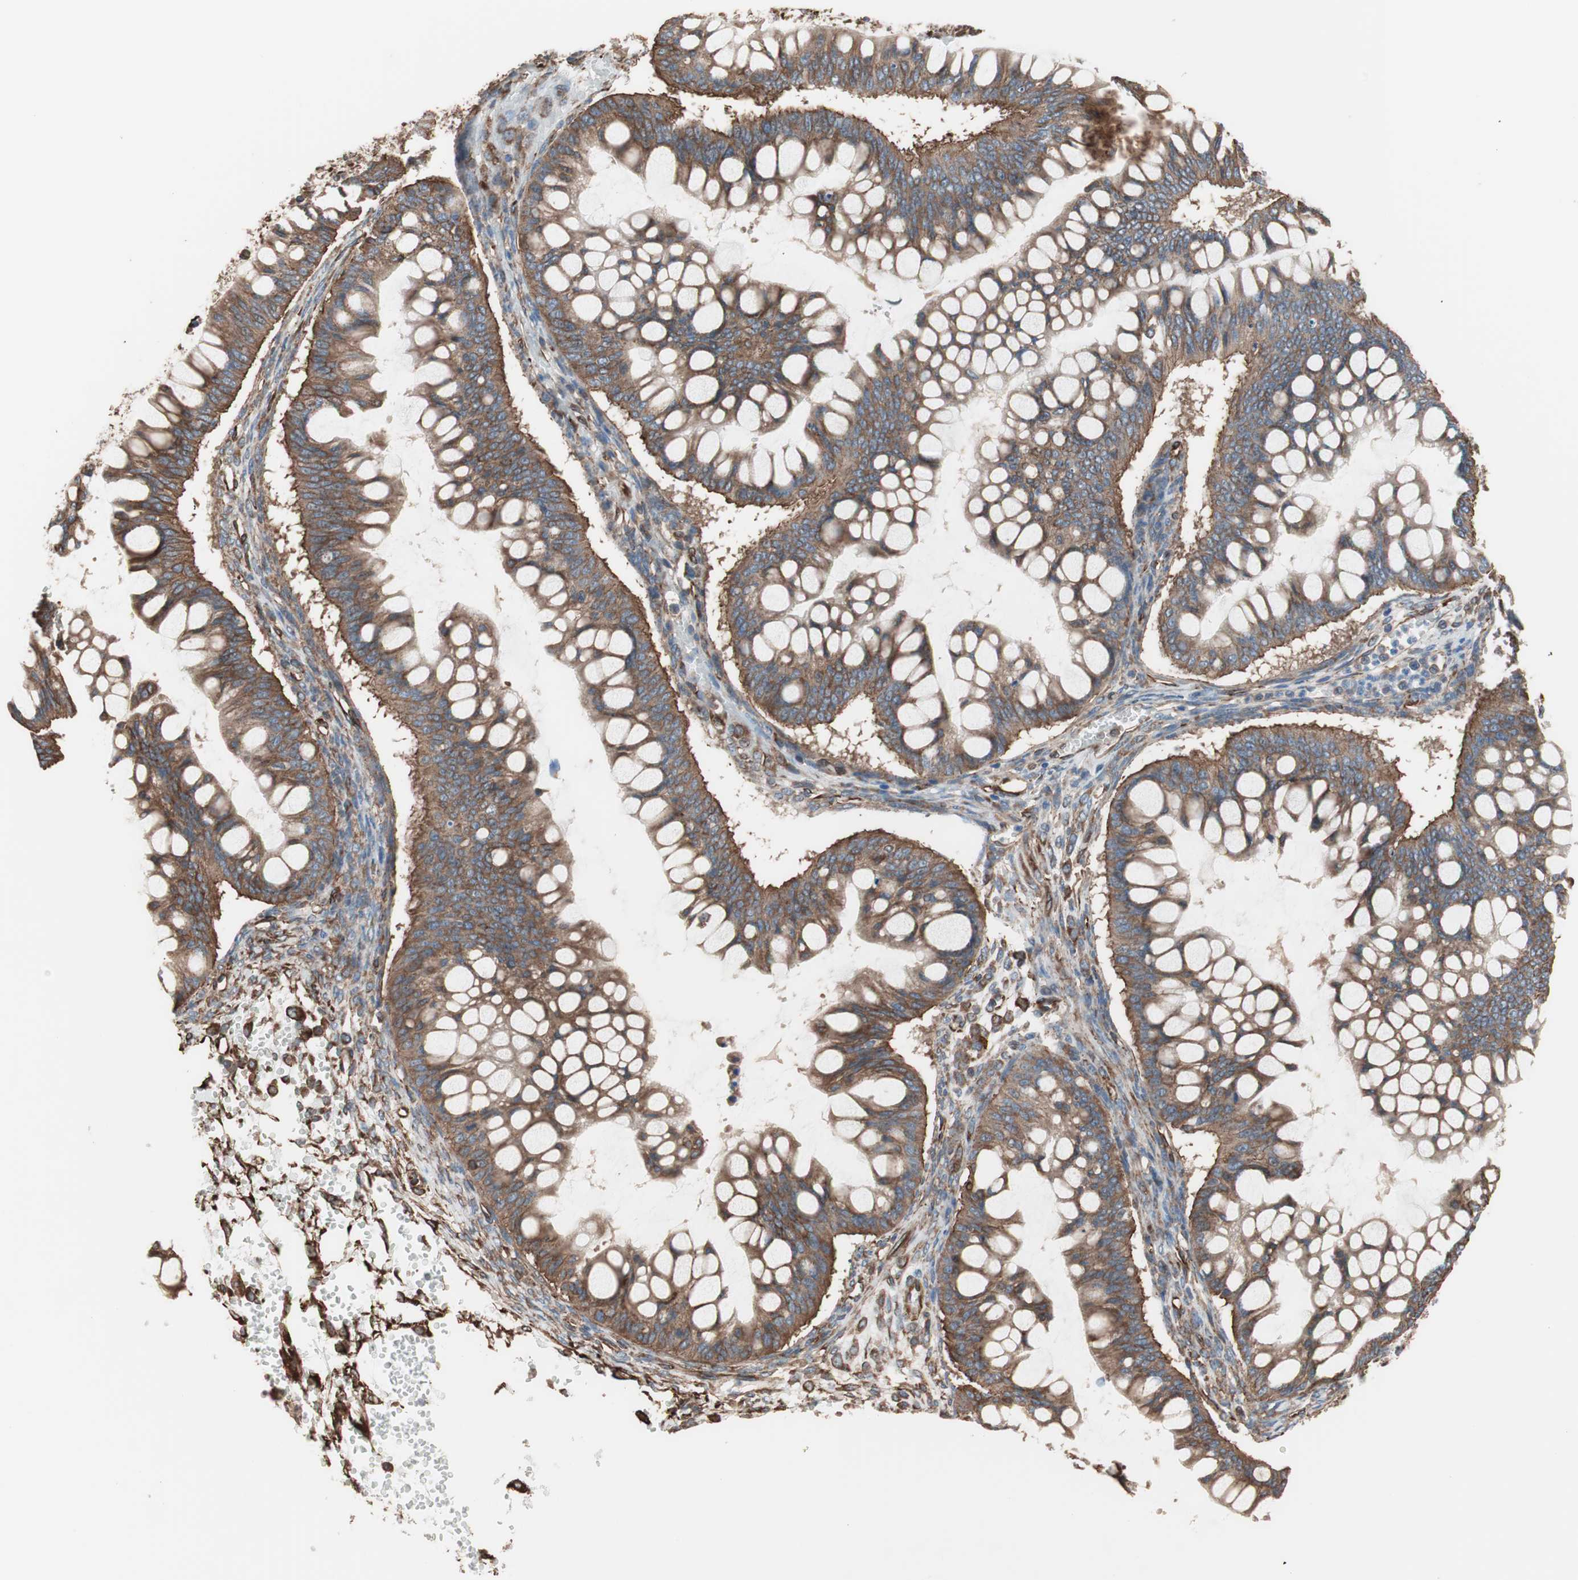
{"staining": {"intensity": "strong", "quantity": ">75%", "location": "cytoplasmic/membranous"}, "tissue": "ovarian cancer", "cell_type": "Tumor cells", "image_type": "cancer", "snomed": [{"axis": "morphology", "description": "Cystadenocarcinoma, mucinous, NOS"}, {"axis": "topography", "description": "Ovary"}], "caption": "Protein staining reveals strong cytoplasmic/membranous positivity in approximately >75% of tumor cells in ovarian mucinous cystadenocarcinoma.", "gene": "GPSM2", "patient": {"sex": "female", "age": 73}}